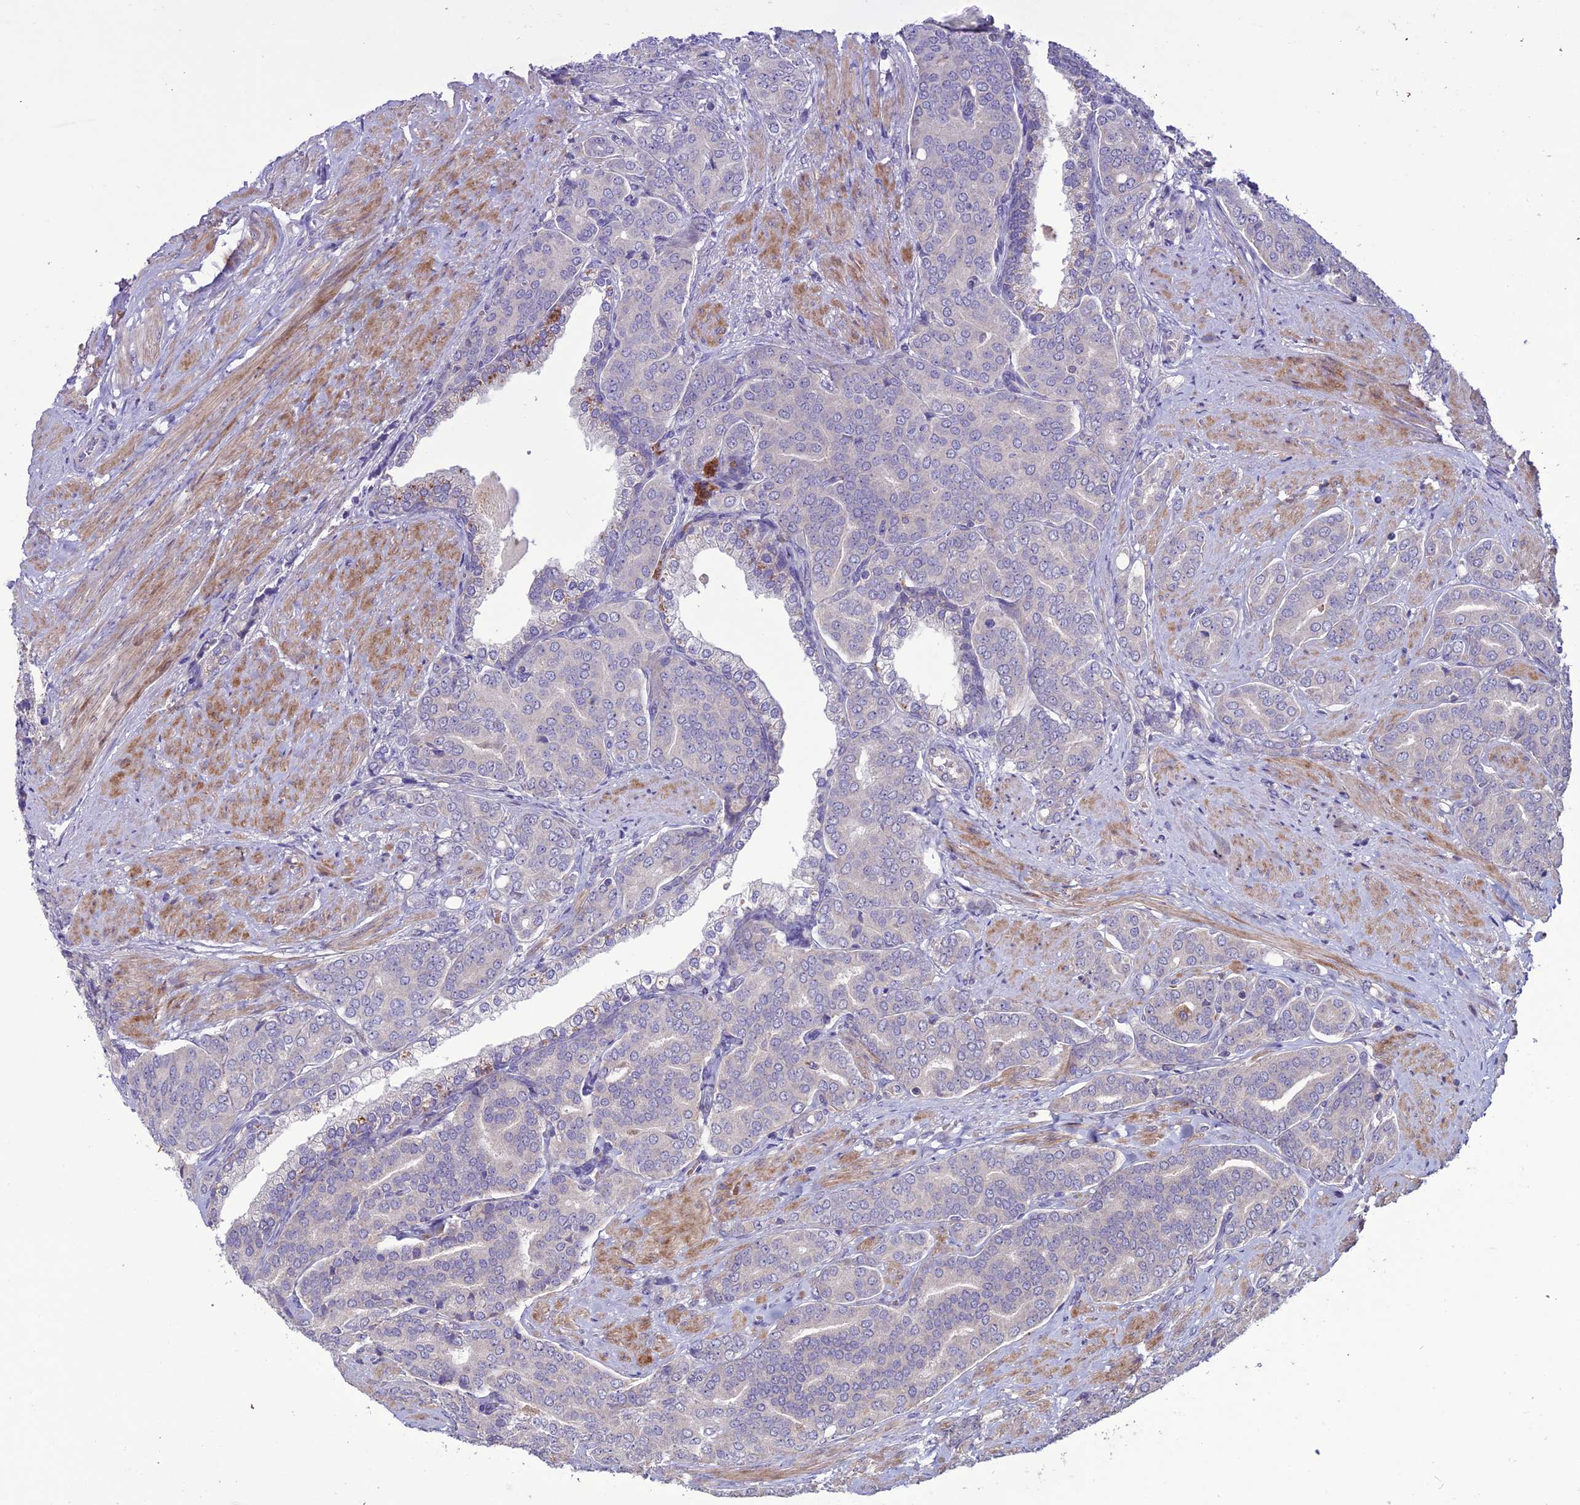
{"staining": {"intensity": "negative", "quantity": "none", "location": "none"}, "tissue": "prostate cancer", "cell_type": "Tumor cells", "image_type": "cancer", "snomed": [{"axis": "morphology", "description": "Adenocarcinoma, High grade"}, {"axis": "topography", "description": "Prostate"}], "caption": "Immunohistochemistry micrograph of prostate cancer stained for a protein (brown), which exhibits no expression in tumor cells. Nuclei are stained in blue.", "gene": "C2orf76", "patient": {"sex": "male", "age": 67}}